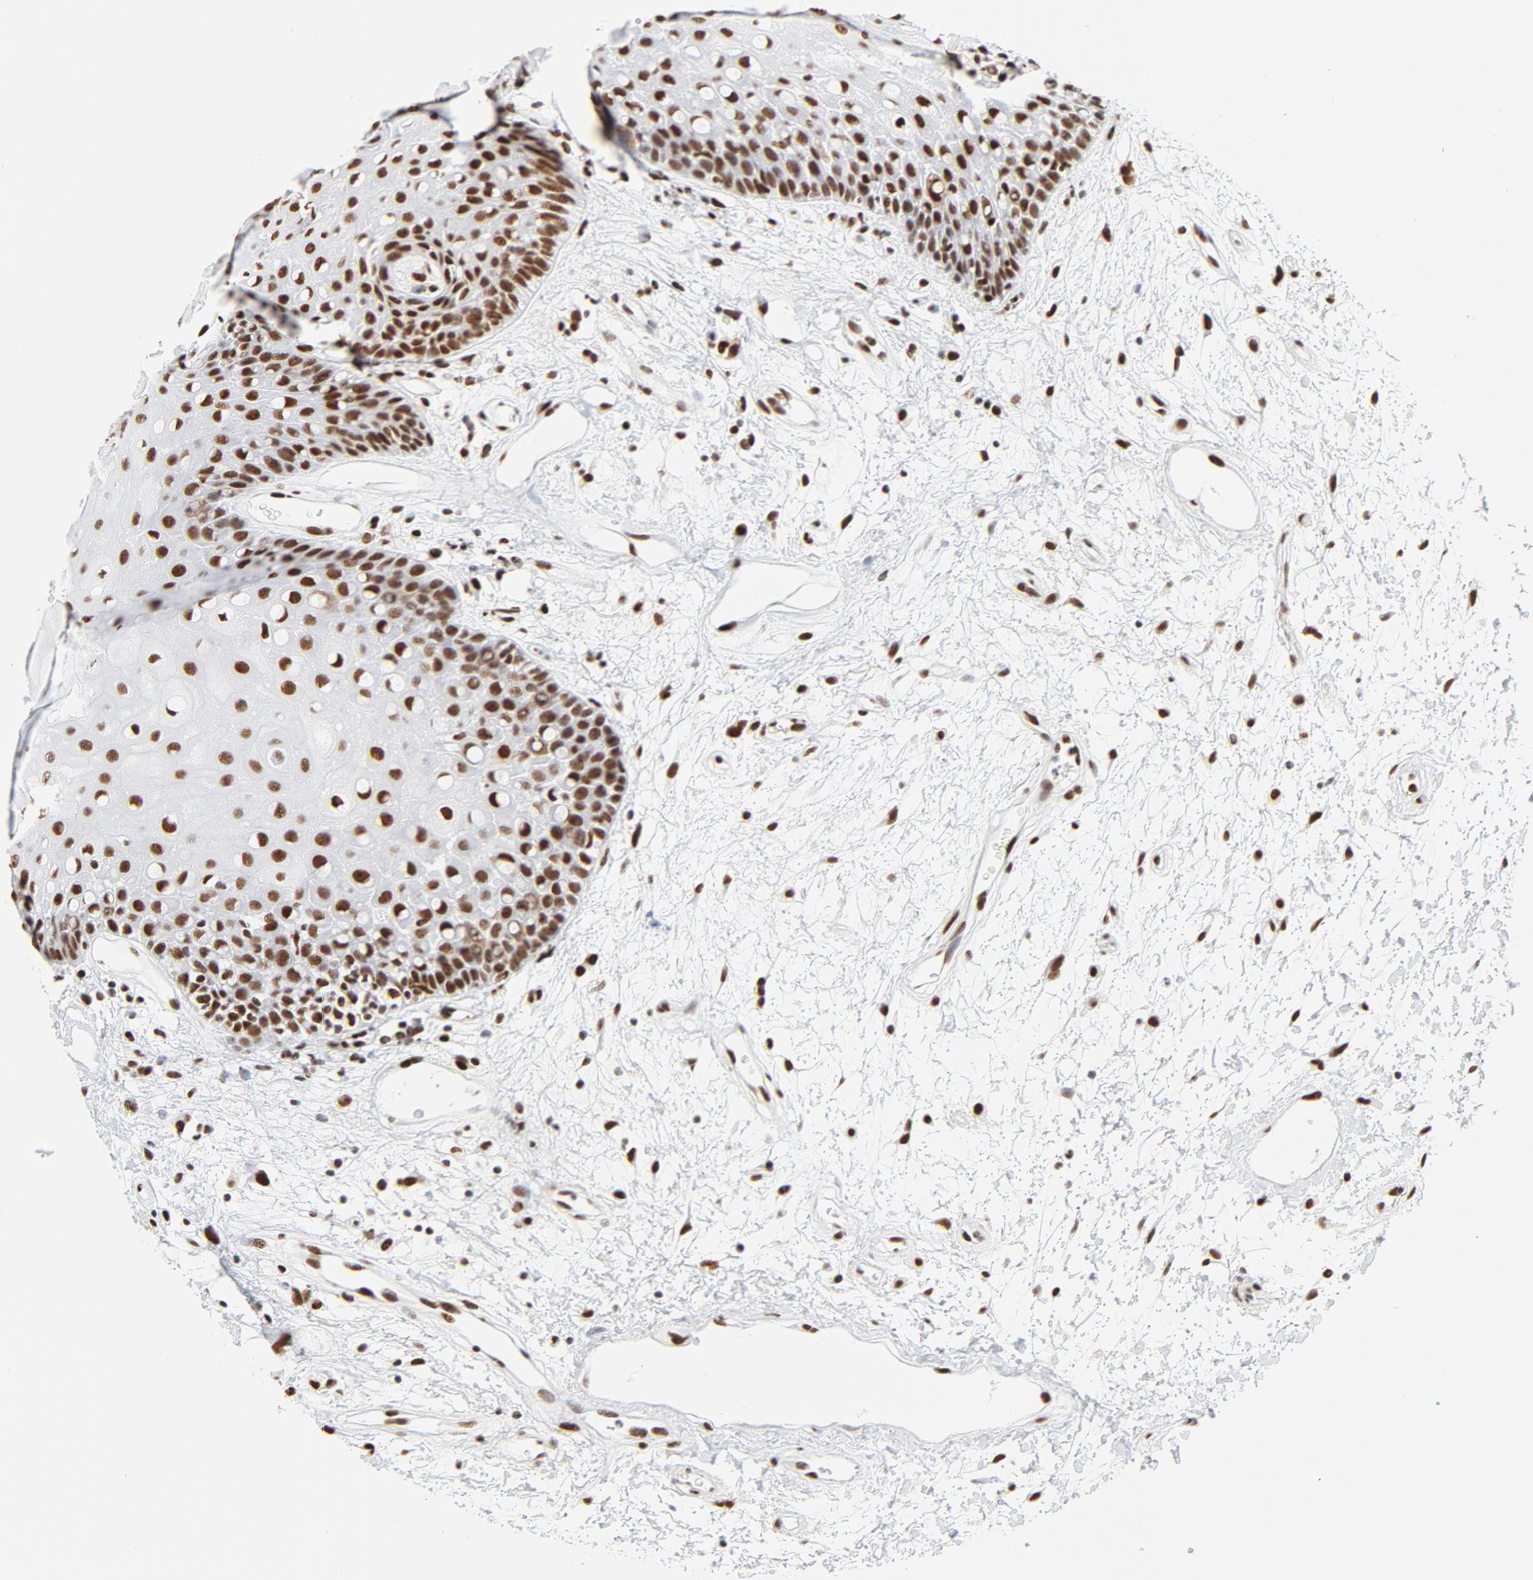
{"staining": {"intensity": "strong", "quantity": ">75%", "location": "nuclear"}, "tissue": "oral mucosa", "cell_type": "Squamous epithelial cells", "image_type": "normal", "snomed": [{"axis": "morphology", "description": "Normal tissue, NOS"}, {"axis": "morphology", "description": "Squamous cell carcinoma, NOS"}, {"axis": "topography", "description": "Skeletal muscle"}, {"axis": "topography", "description": "Oral tissue"}, {"axis": "topography", "description": "Head-Neck"}], "caption": "Brown immunohistochemical staining in benign human oral mucosa shows strong nuclear expression in about >75% of squamous epithelial cells.", "gene": "GTF2H1", "patient": {"sex": "female", "age": 84}}